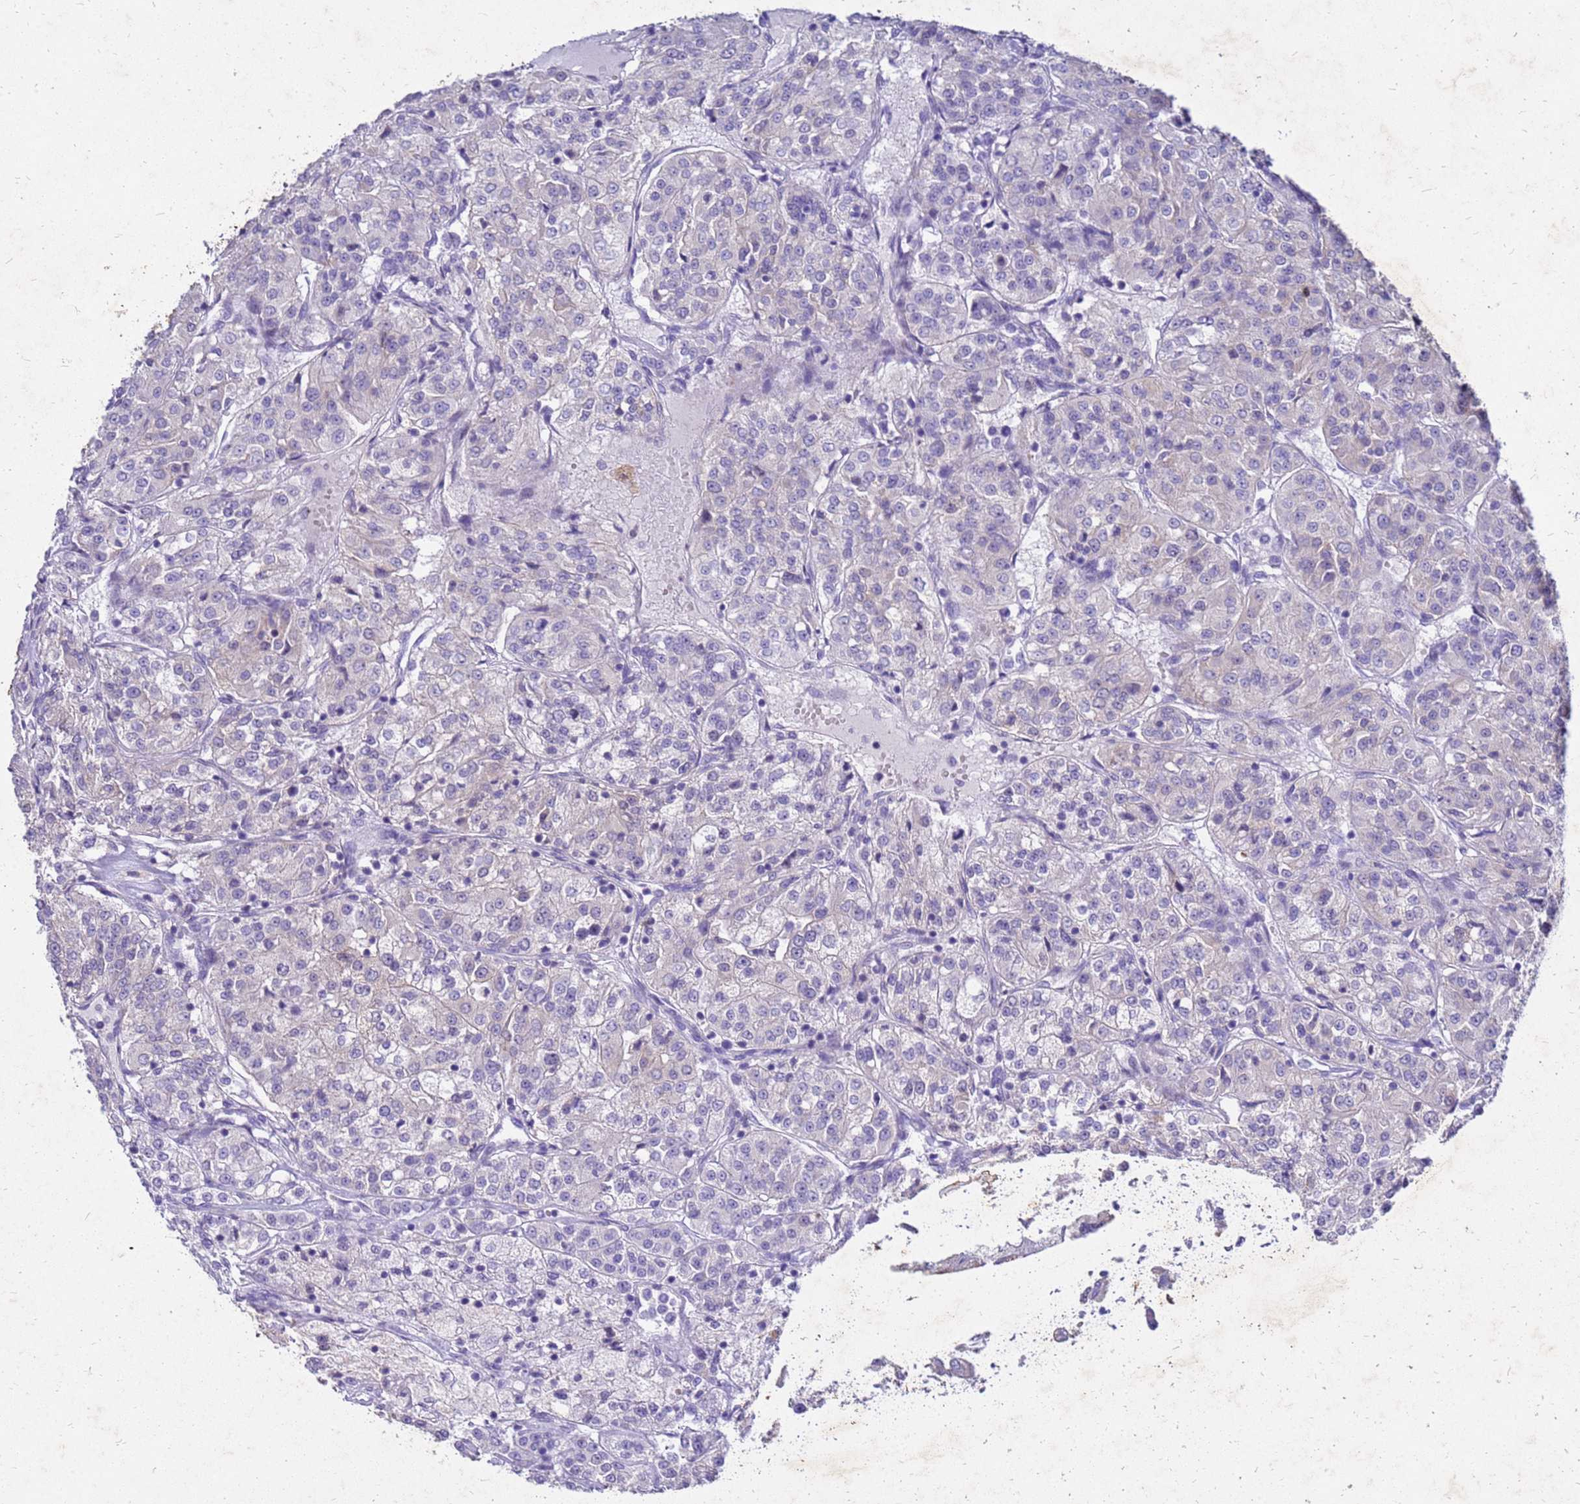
{"staining": {"intensity": "weak", "quantity": "<25%", "location": "cytoplasmic/membranous"}, "tissue": "renal cancer", "cell_type": "Tumor cells", "image_type": "cancer", "snomed": [{"axis": "morphology", "description": "Adenocarcinoma, NOS"}, {"axis": "topography", "description": "Kidney"}], "caption": "This is a histopathology image of immunohistochemistry (IHC) staining of renal cancer (adenocarcinoma), which shows no positivity in tumor cells.", "gene": "AKR1C1", "patient": {"sex": "female", "age": 63}}